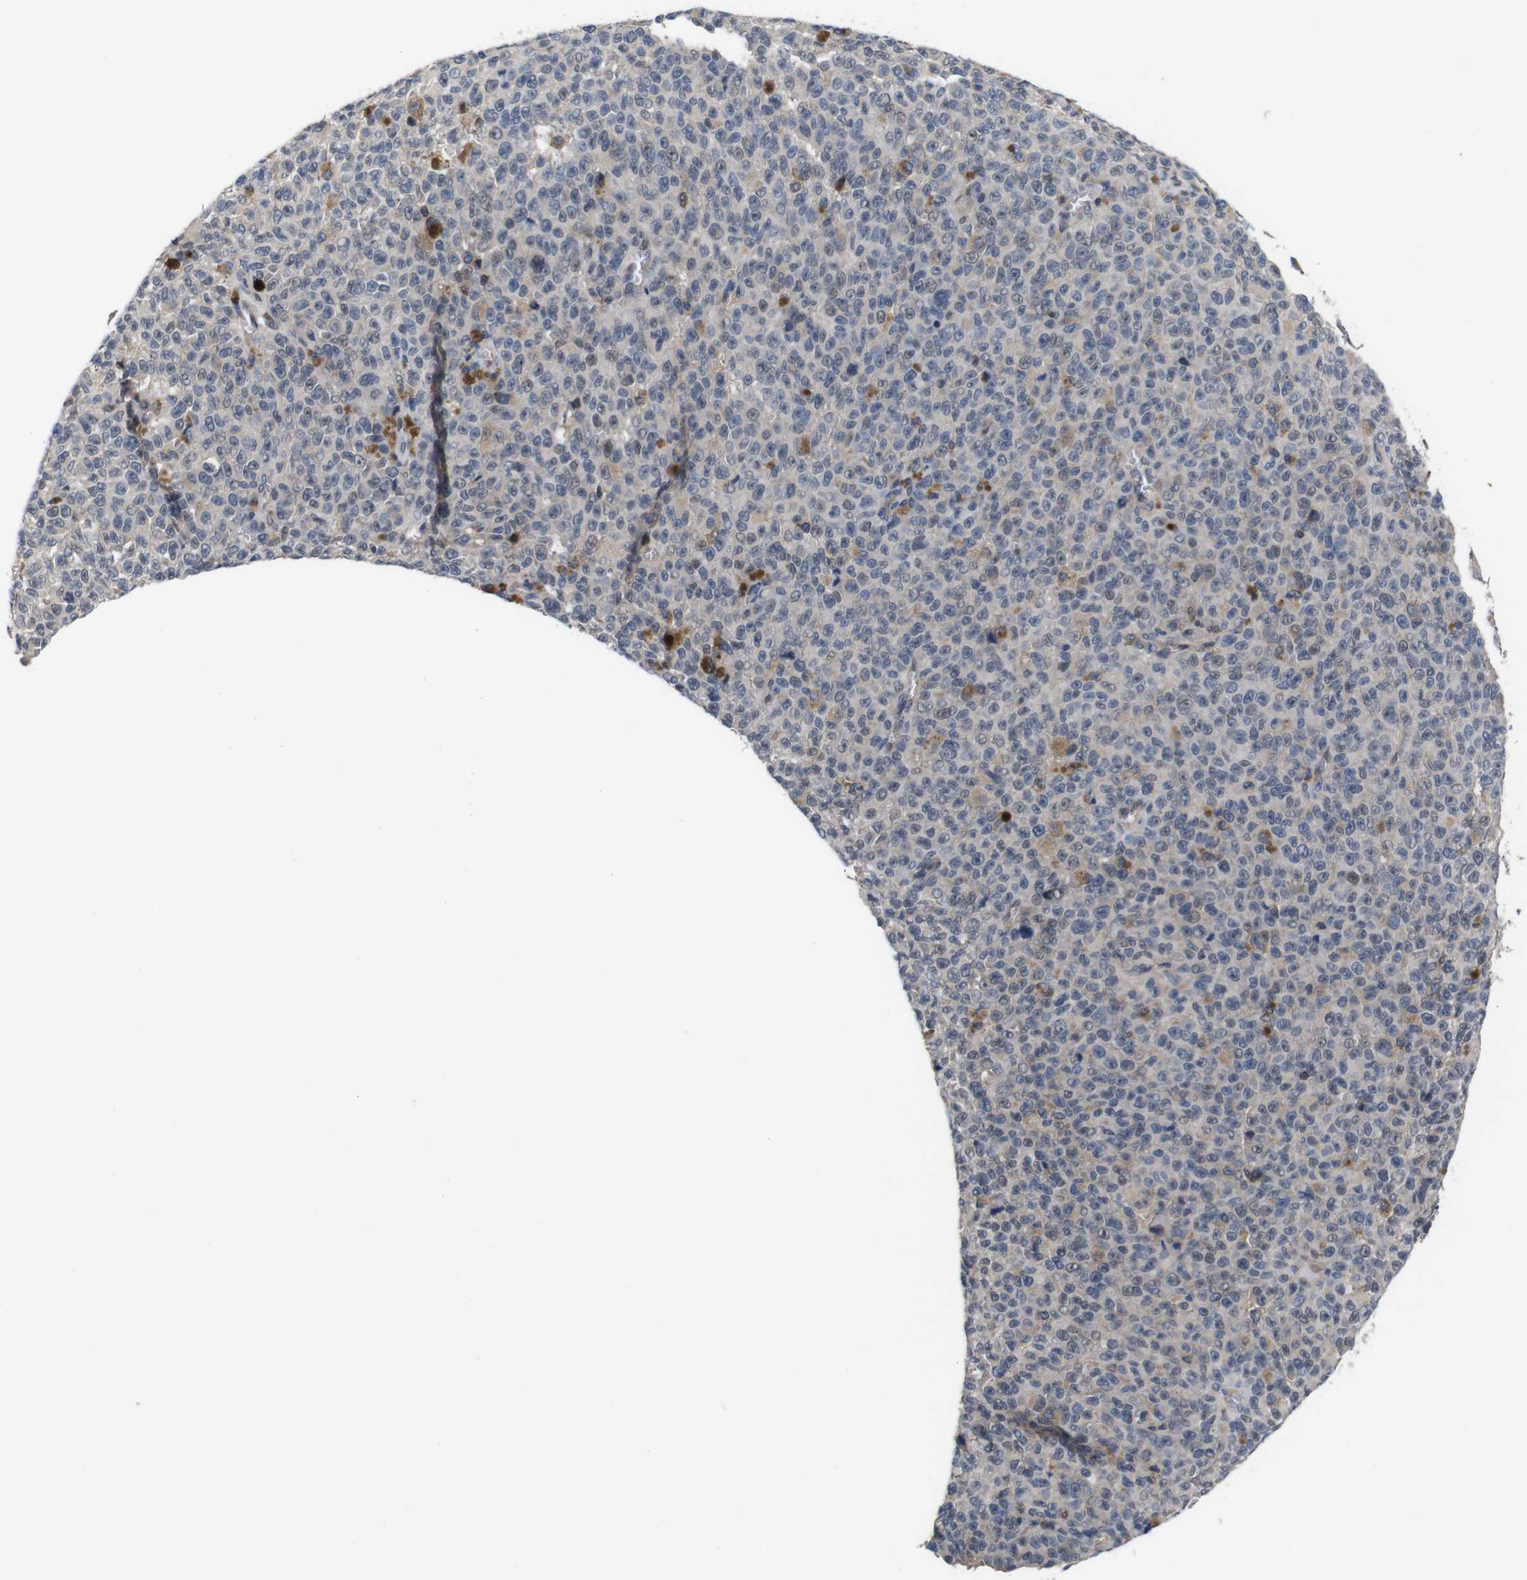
{"staining": {"intensity": "weak", "quantity": "<25%", "location": "cytoplasmic/membranous"}, "tissue": "melanoma", "cell_type": "Tumor cells", "image_type": "cancer", "snomed": [{"axis": "morphology", "description": "Malignant melanoma, NOS"}, {"axis": "topography", "description": "Skin"}], "caption": "This is an immunohistochemistry image of melanoma. There is no expression in tumor cells.", "gene": "BRWD3", "patient": {"sex": "female", "age": 82}}